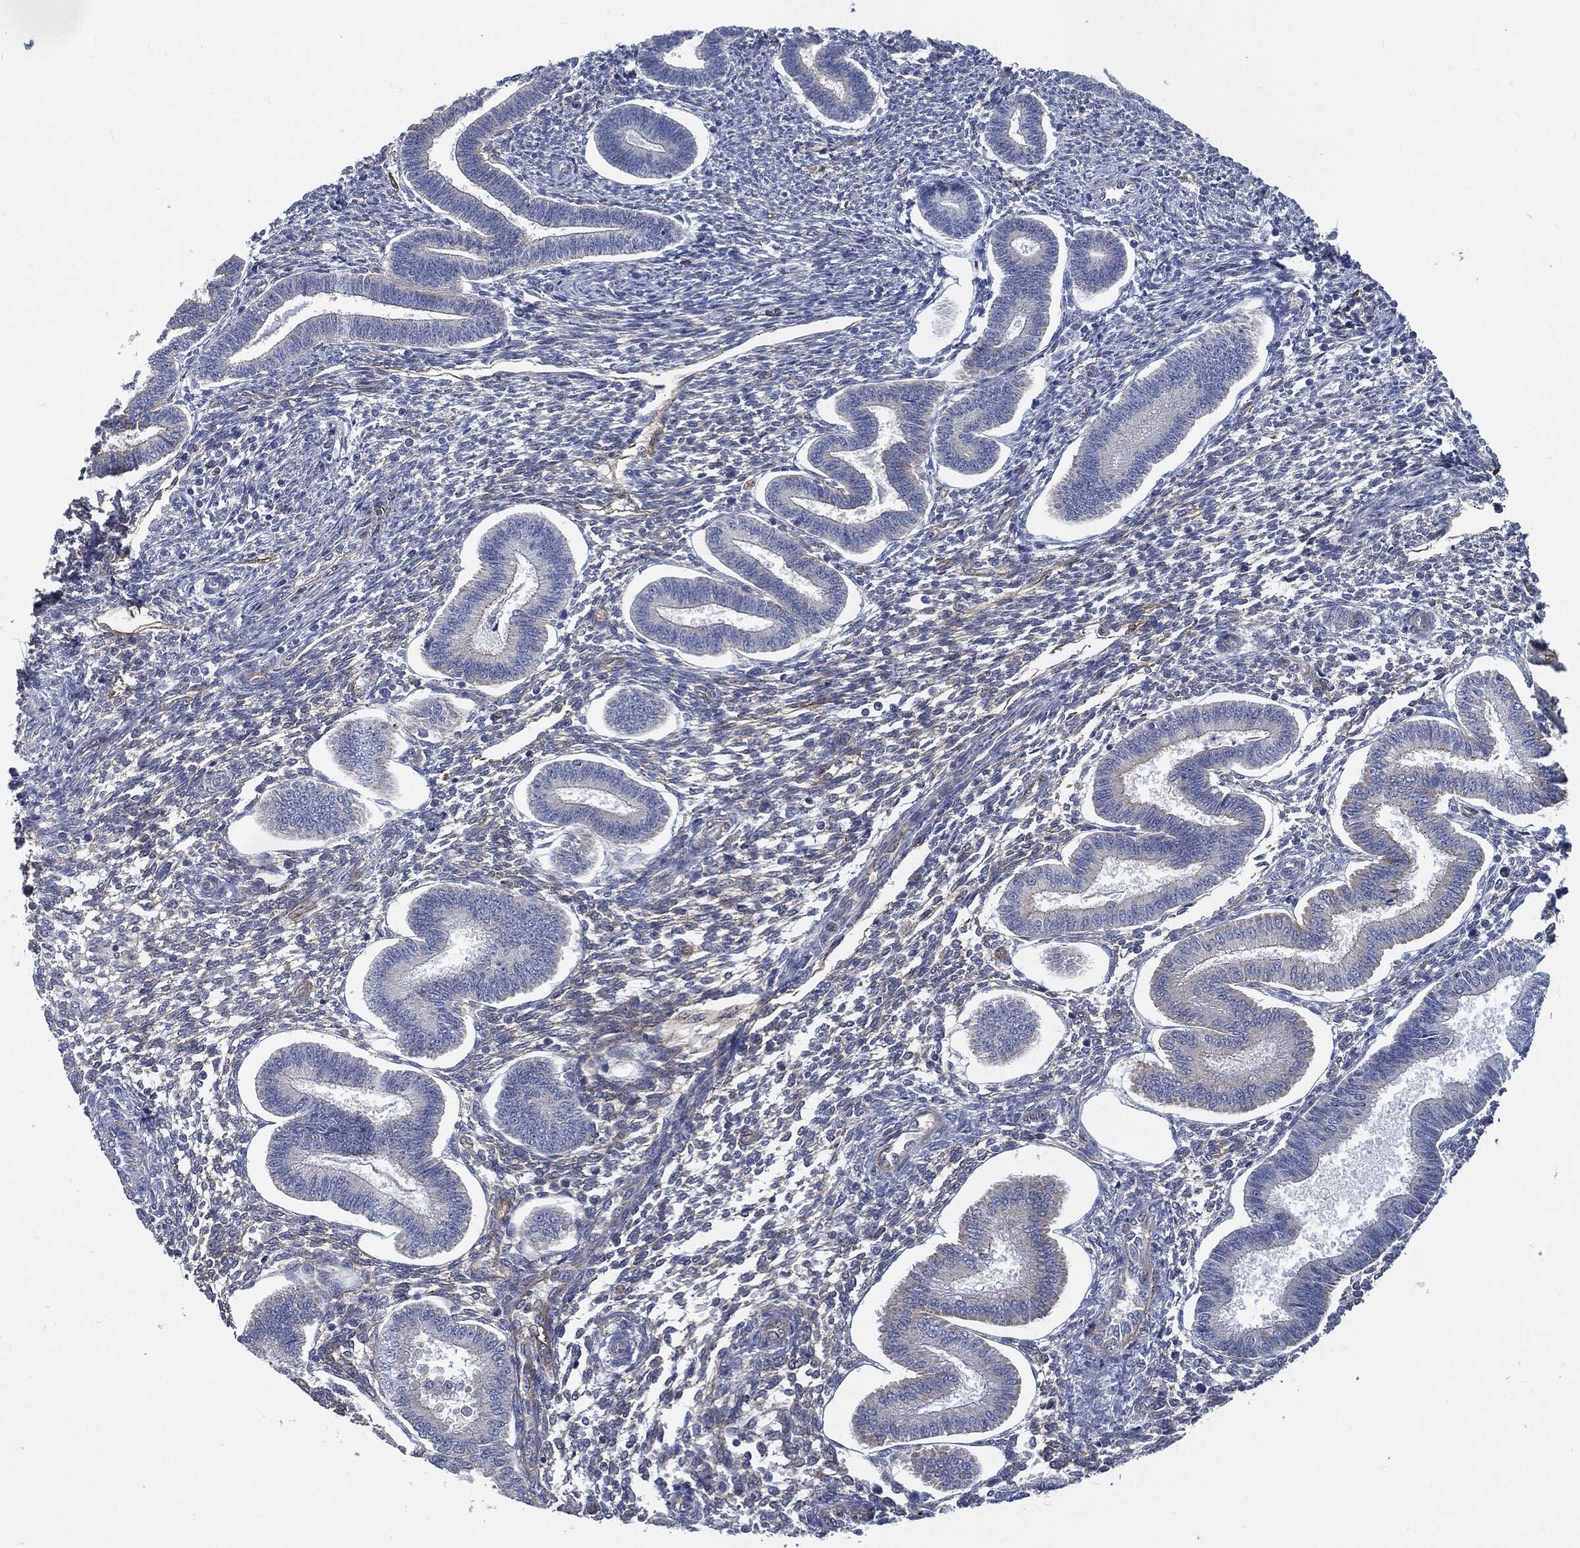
{"staining": {"intensity": "negative", "quantity": "none", "location": "none"}, "tissue": "endometrium", "cell_type": "Cells in endometrial stroma", "image_type": "normal", "snomed": [{"axis": "morphology", "description": "Normal tissue, NOS"}, {"axis": "topography", "description": "Endometrium"}], "caption": "Endometrium stained for a protein using immunohistochemistry (IHC) reveals no staining cells in endometrial stroma.", "gene": "SVIL", "patient": {"sex": "female", "age": 43}}